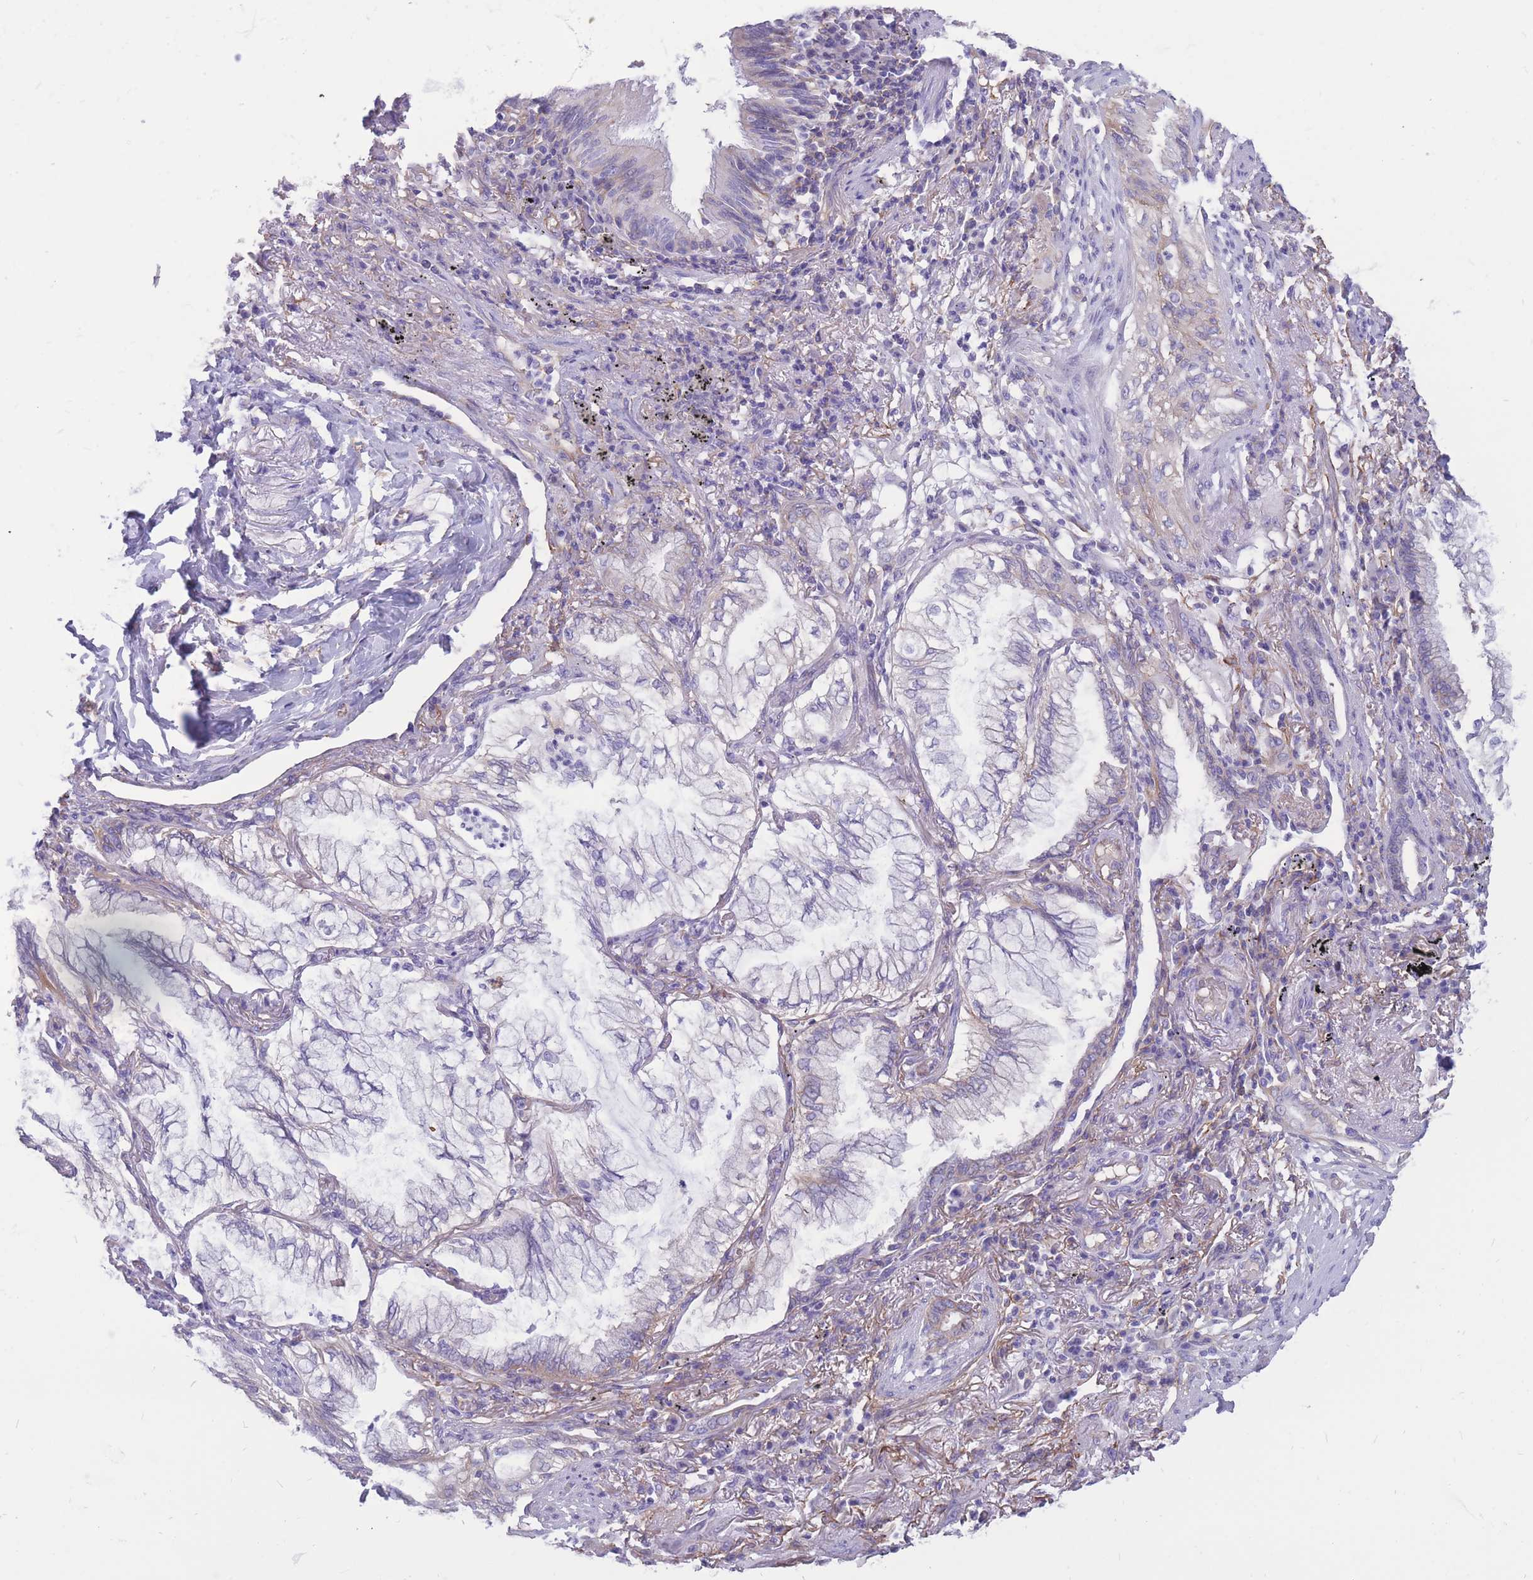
{"staining": {"intensity": "moderate", "quantity": "<25%", "location": "cytoplasmic/membranous"}, "tissue": "lung cancer", "cell_type": "Tumor cells", "image_type": "cancer", "snomed": [{"axis": "morphology", "description": "Adenocarcinoma, NOS"}, {"axis": "topography", "description": "Lung"}], "caption": "This photomicrograph displays immunohistochemistry staining of lung adenocarcinoma, with low moderate cytoplasmic/membranous staining in approximately <25% of tumor cells.", "gene": "ADD2", "patient": {"sex": "female", "age": 70}}